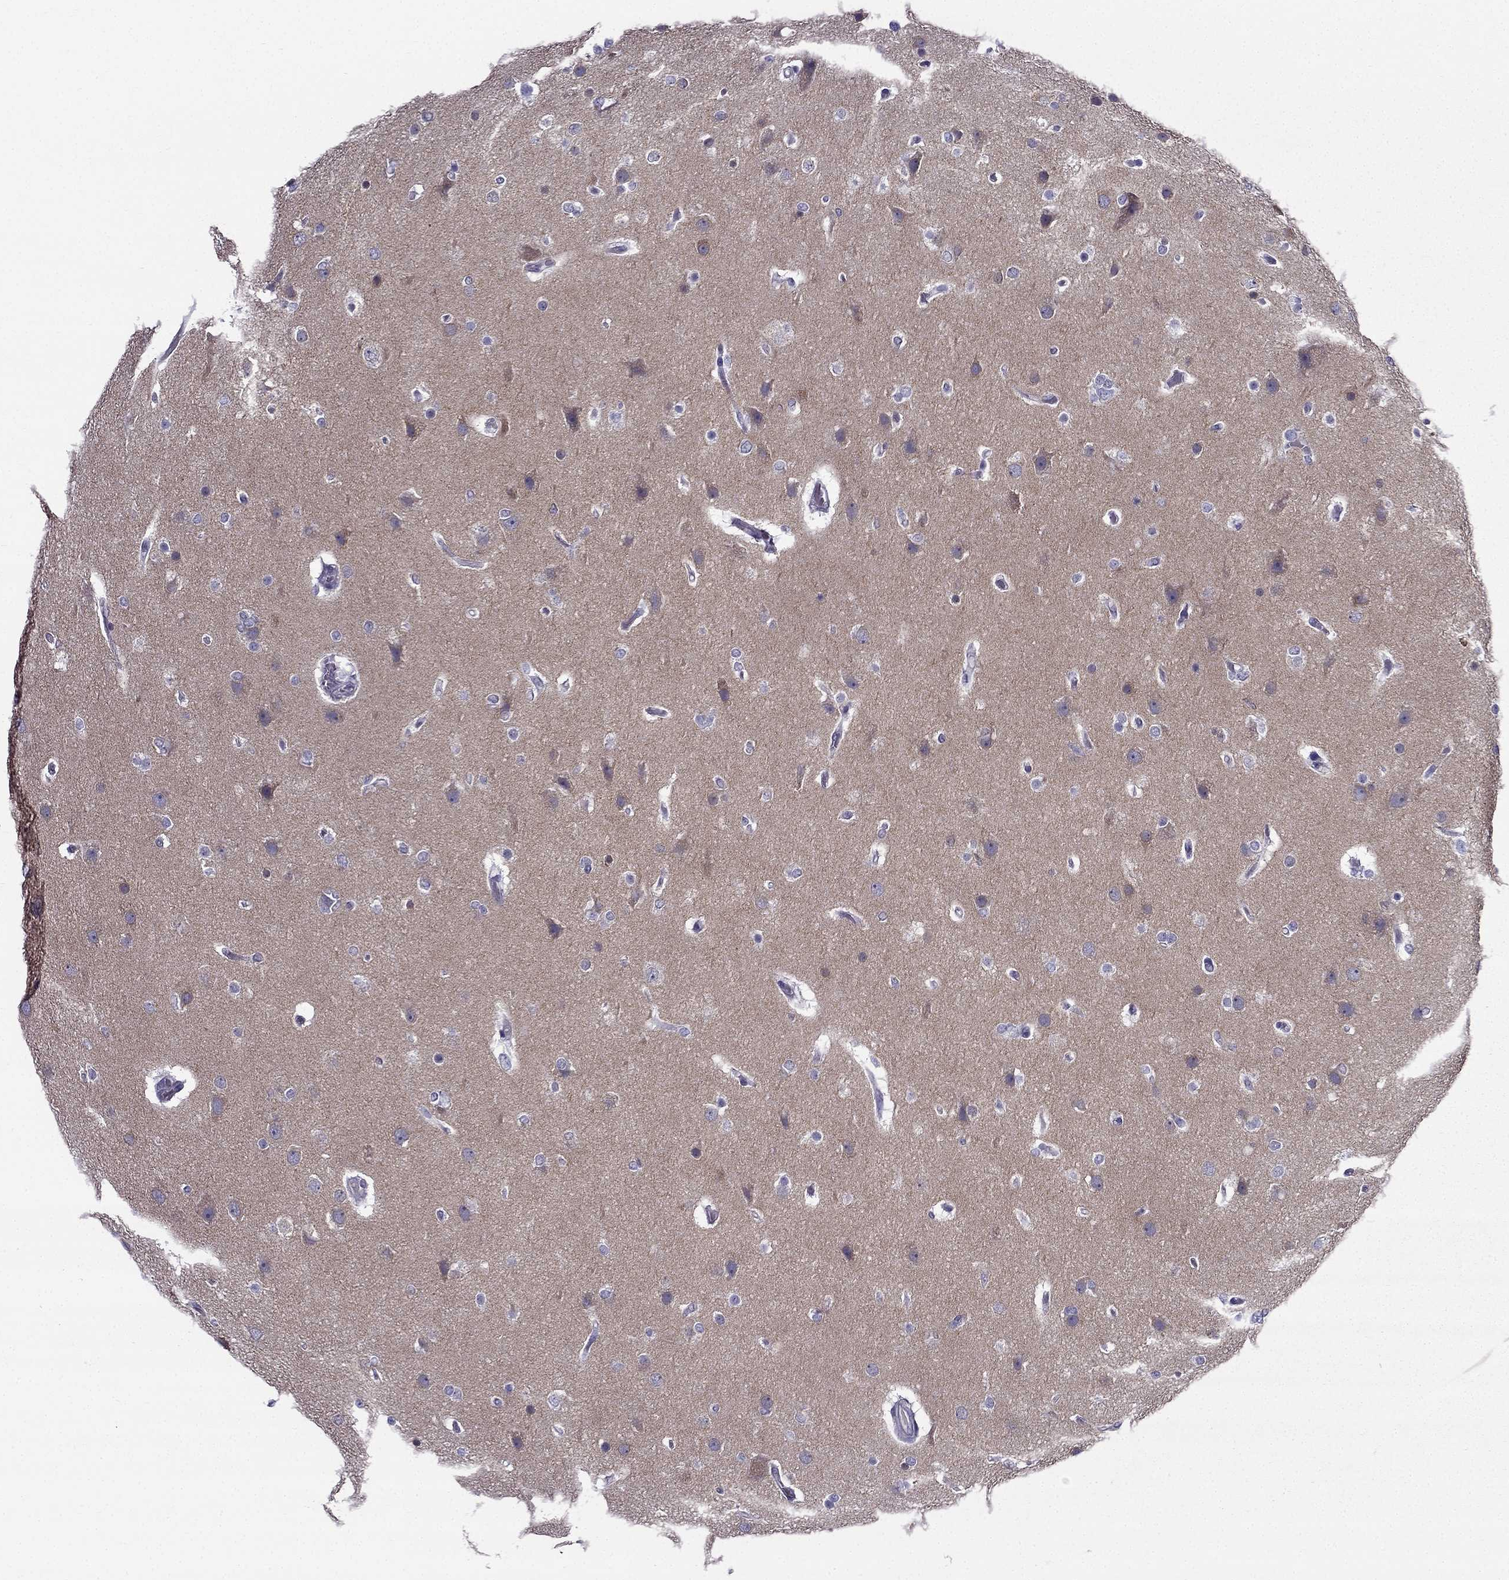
{"staining": {"intensity": "negative", "quantity": "none", "location": "none"}, "tissue": "glioma", "cell_type": "Tumor cells", "image_type": "cancer", "snomed": [{"axis": "morphology", "description": "Glioma, malignant, High grade"}, {"axis": "topography", "description": "Brain"}], "caption": "This is an immunohistochemistry photomicrograph of human glioma. There is no staining in tumor cells.", "gene": "AAK1", "patient": {"sex": "female", "age": 61}}